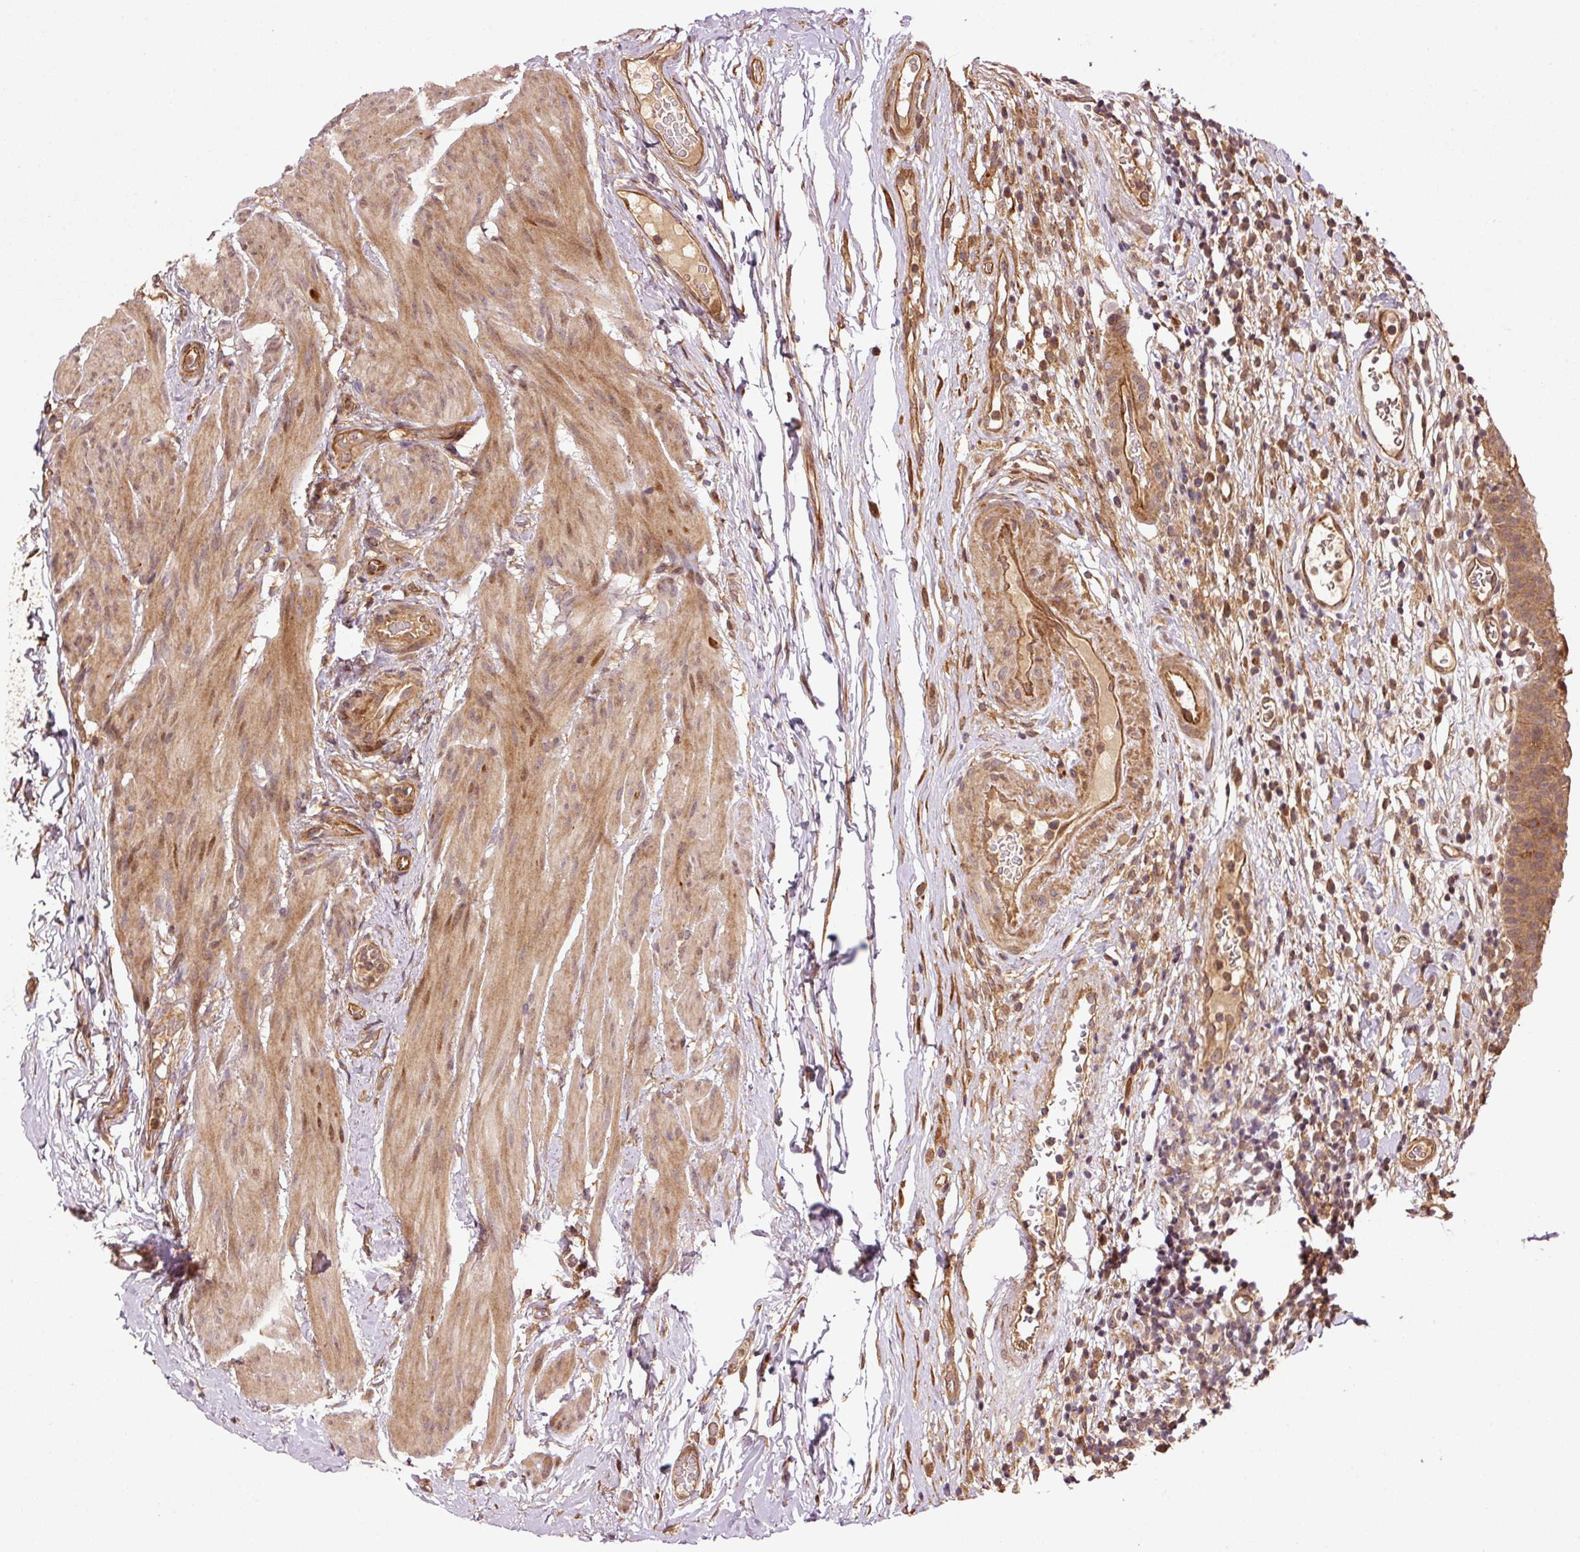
{"staining": {"intensity": "moderate", "quantity": "25%-75%", "location": "cytoplasmic/membranous"}, "tissue": "urinary bladder", "cell_type": "Urothelial cells", "image_type": "normal", "snomed": [{"axis": "morphology", "description": "Normal tissue, NOS"}, {"axis": "morphology", "description": "Inflammation, NOS"}, {"axis": "topography", "description": "Urinary bladder"}], "caption": "Urinary bladder stained with immunohistochemistry (IHC) shows moderate cytoplasmic/membranous positivity in approximately 25%-75% of urothelial cells. (IHC, brightfield microscopy, high magnification).", "gene": "OXER1", "patient": {"sex": "male", "age": 57}}